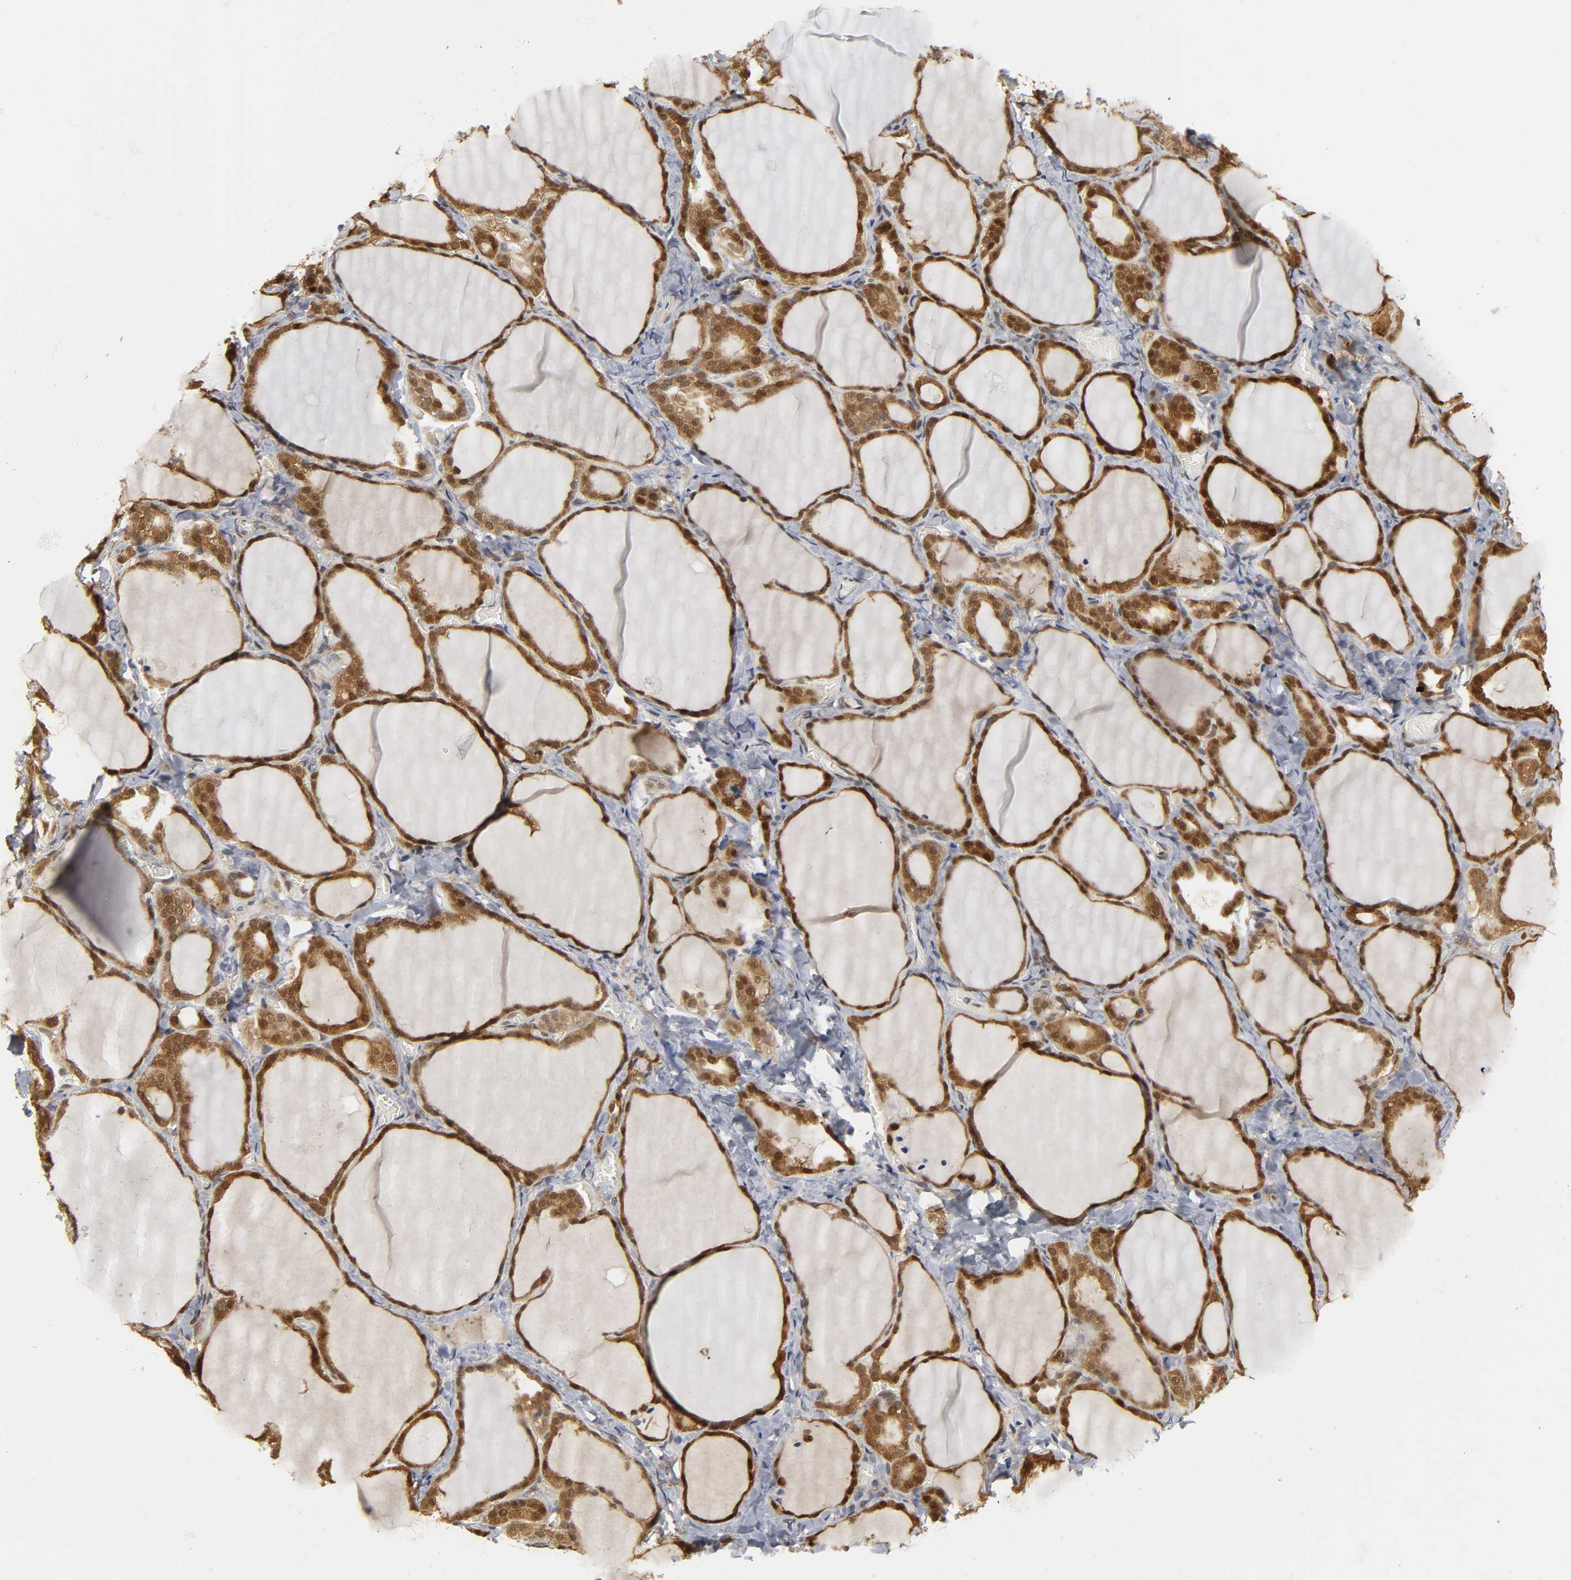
{"staining": {"intensity": "strong", "quantity": ">75%", "location": "cytoplasmic/membranous,nuclear"}, "tissue": "thyroid gland", "cell_type": "Glandular cells", "image_type": "normal", "snomed": [{"axis": "morphology", "description": "Normal tissue, NOS"}, {"axis": "morphology", "description": "Papillary adenocarcinoma, NOS"}, {"axis": "topography", "description": "Thyroid gland"}], "caption": "A brown stain highlights strong cytoplasmic/membranous,nuclear staining of a protein in glandular cells of normal human thyroid gland.", "gene": "PARK7", "patient": {"sex": "female", "age": 30}}